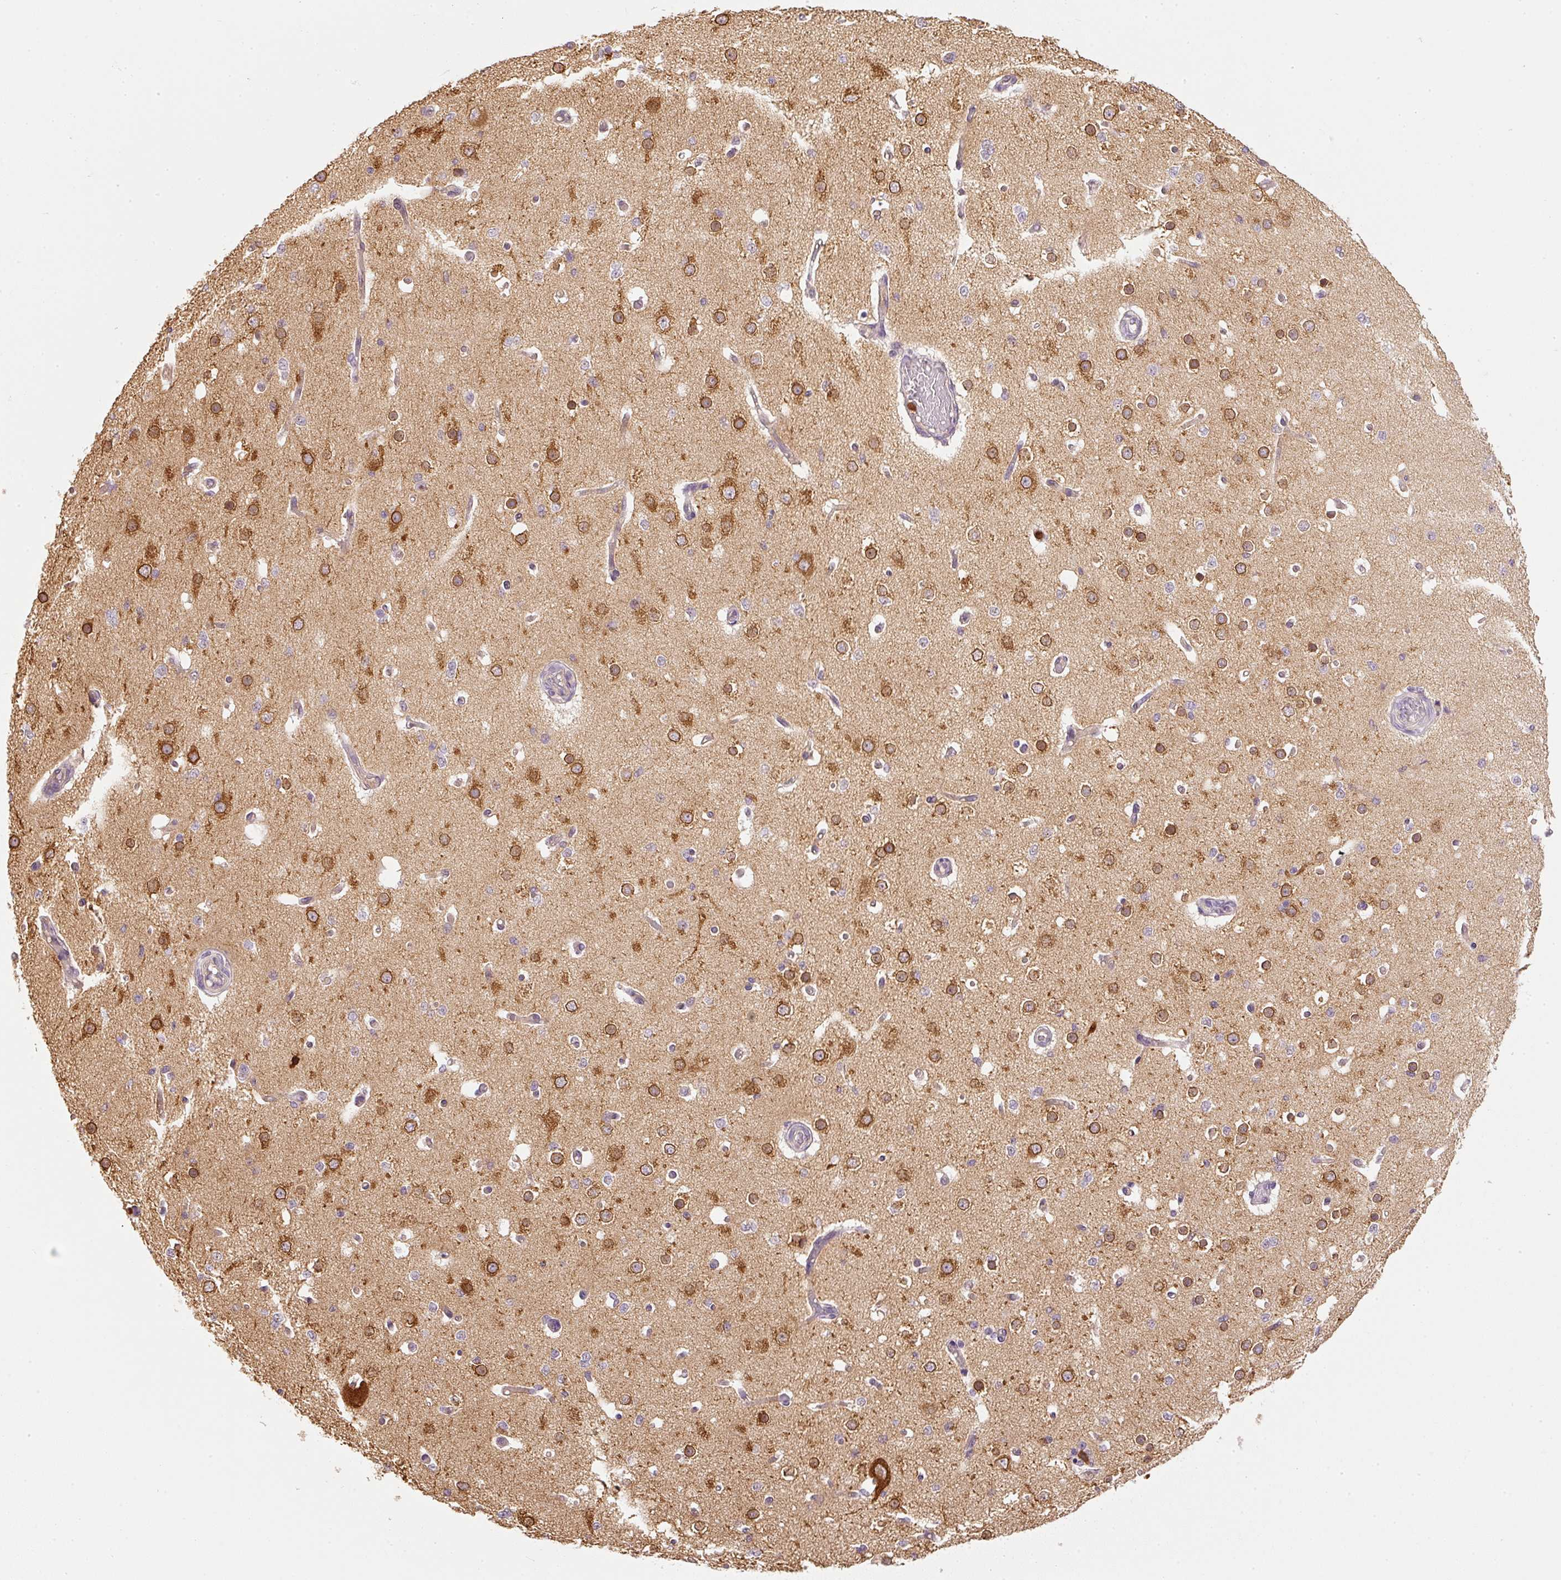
{"staining": {"intensity": "negative", "quantity": "none", "location": "none"}, "tissue": "cerebral cortex", "cell_type": "Endothelial cells", "image_type": "normal", "snomed": [{"axis": "morphology", "description": "Normal tissue, NOS"}, {"axis": "morphology", "description": "Inflammation, NOS"}, {"axis": "topography", "description": "Cerebral cortex"}], "caption": "Immunohistochemical staining of benign cerebral cortex shows no significant expression in endothelial cells. (Stains: DAB (3,3'-diaminobenzidine) IHC with hematoxylin counter stain, Microscopy: brightfield microscopy at high magnification).", "gene": "CTTNBP2", "patient": {"sex": "male", "age": 6}}